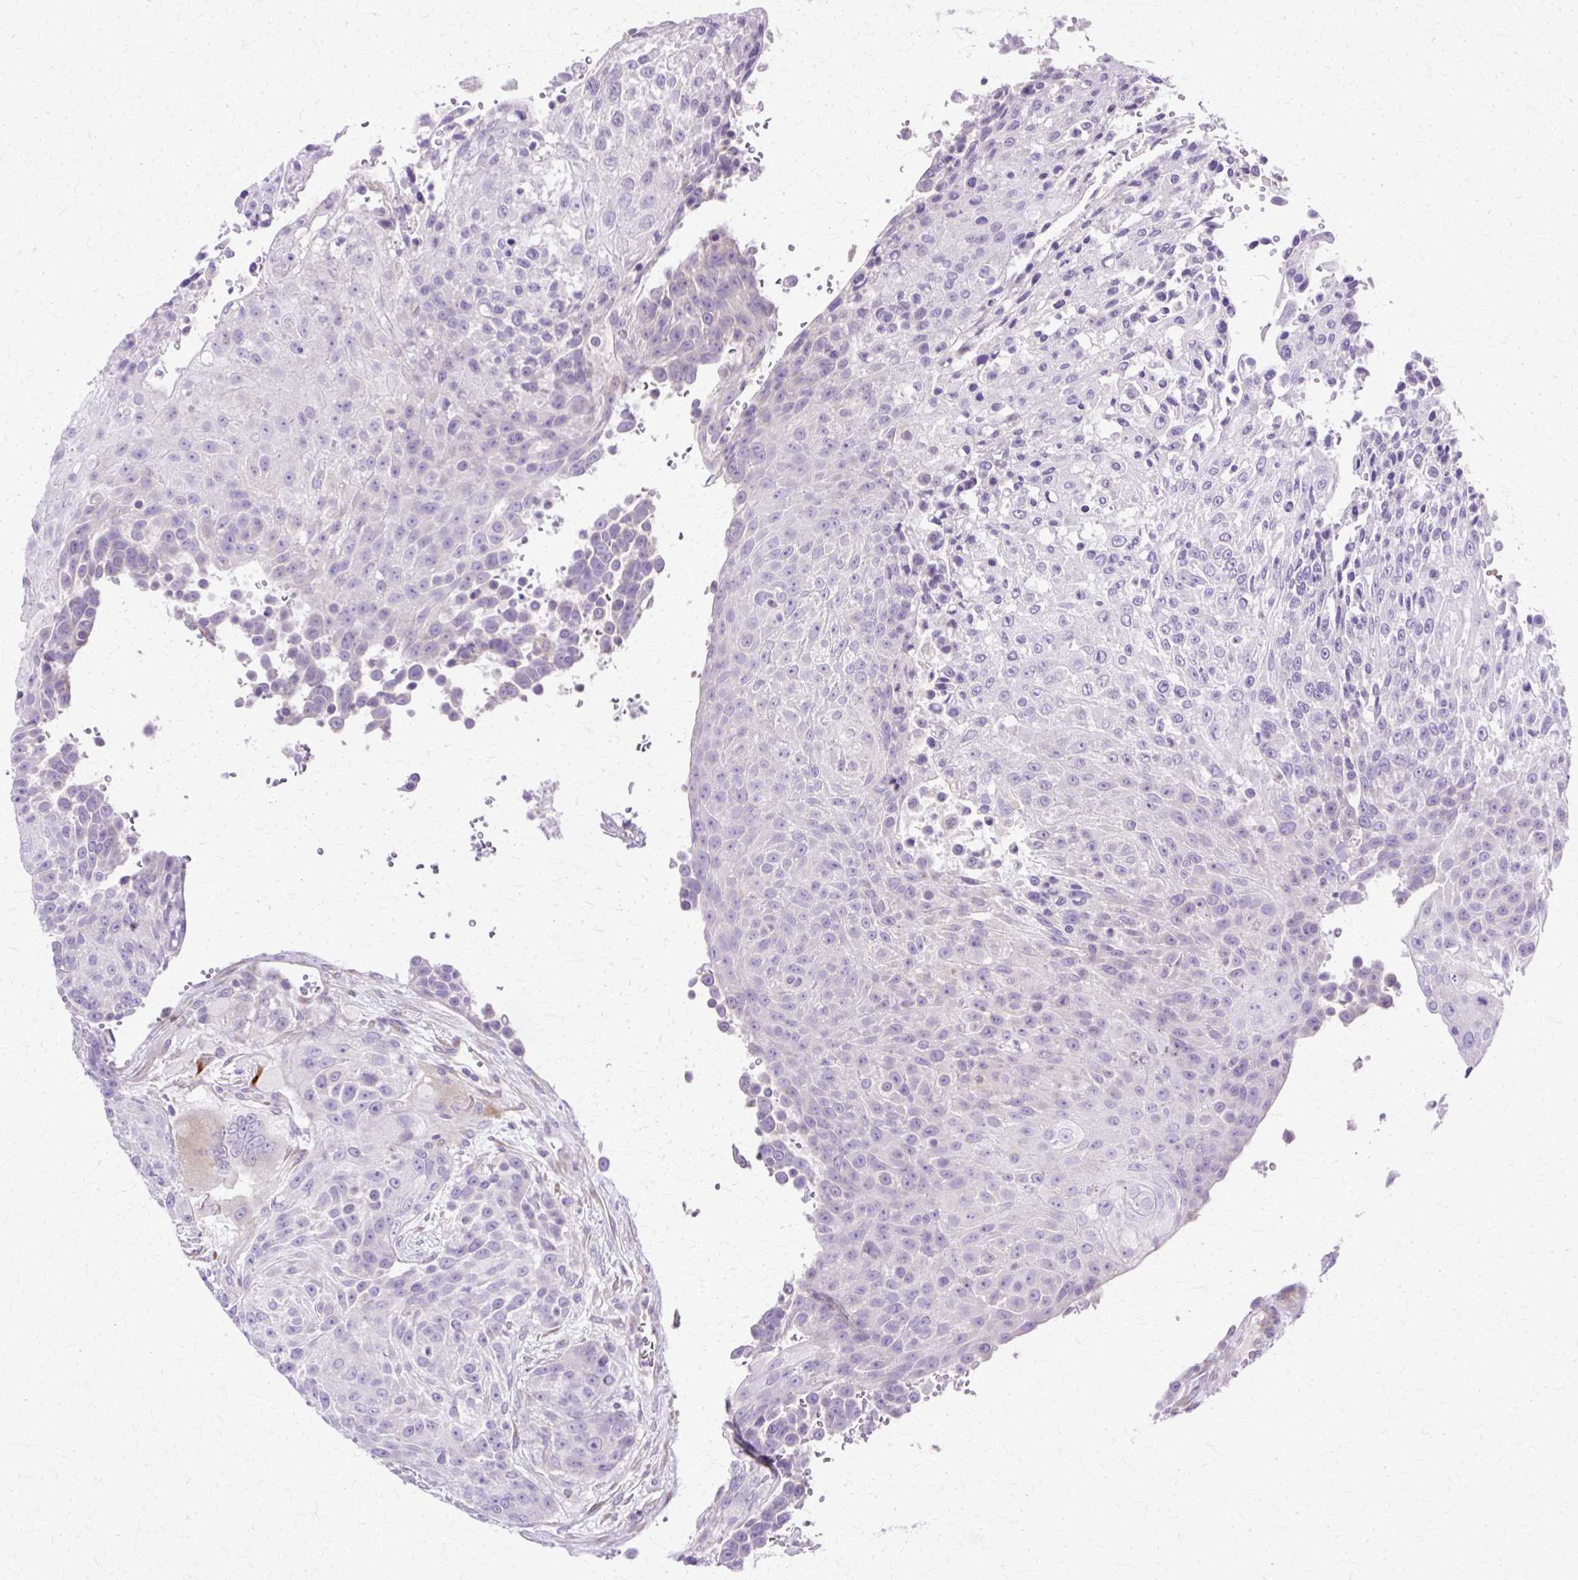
{"staining": {"intensity": "negative", "quantity": "none", "location": "none"}, "tissue": "urothelial cancer", "cell_type": "Tumor cells", "image_type": "cancer", "snomed": [{"axis": "morphology", "description": "Urothelial carcinoma, High grade"}, {"axis": "topography", "description": "Urinary bladder"}], "caption": "IHC micrograph of neoplastic tissue: urothelial carcinoma (high-grade) stained with DAB displays no significant protein positivity in tumor cells.", "gene": "TBC1D3G", "patient": {"sex": "female", "age": 63}}